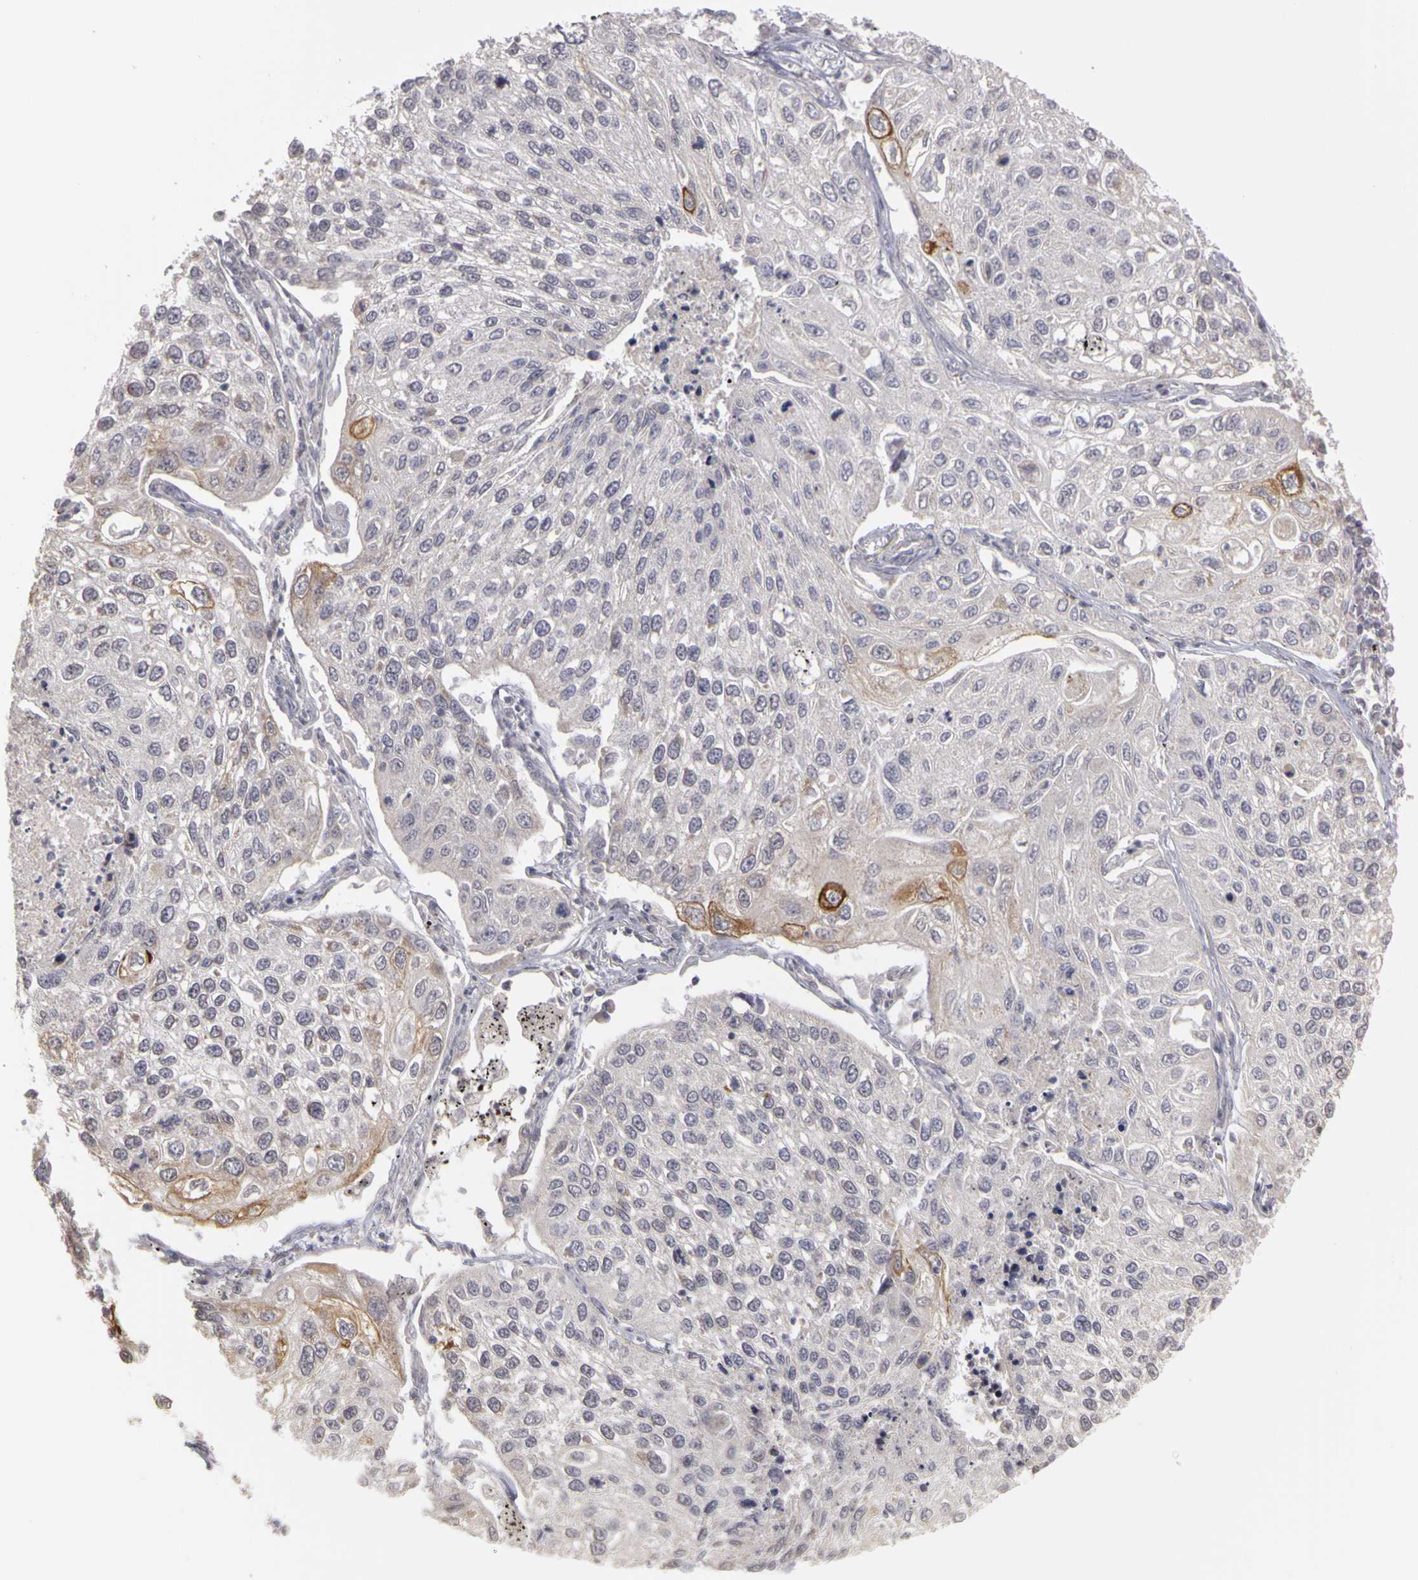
{"staining": {"intensity": "negative", "quantity": "none", "location": "none"}, "tissue": "lung cancer", "cell_type": "Tumor cells", "image_type": "cancer", "snomed": [{"axis": "morphology", "description": "Squamous cell carcinoma, NOS"}, {"axis": "topography", "description": "Lung"}], "caption": "The histopathology image demonstrates no significant expression in tumor cells of squamous cell carcinoma (lung).", "gene": "FRMD7", "patient": {"sex": "male", "age": 75}}